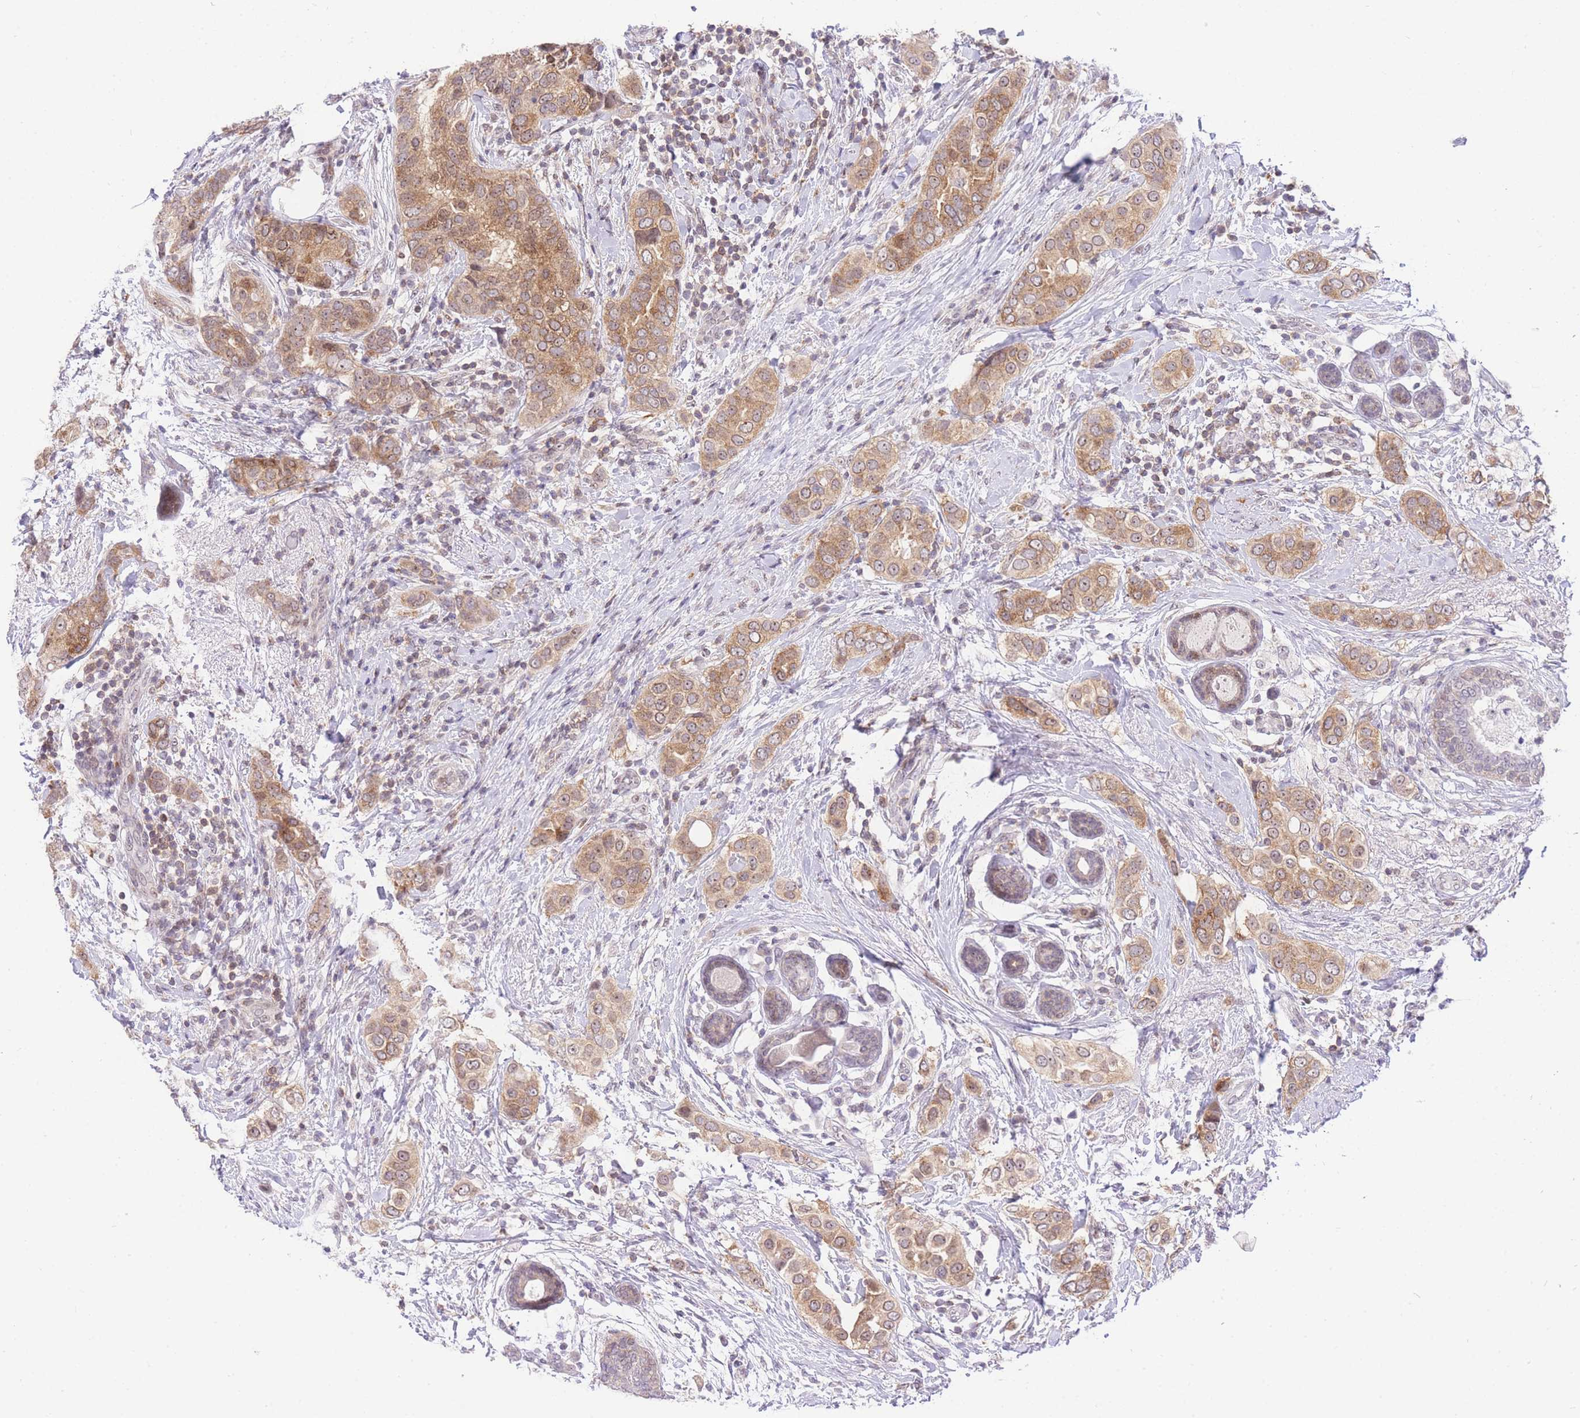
{"staining": {"intensity": "moderate", "quantity": ">75%", "location": "cytoplasmic/membranous"}, "tissue": "breast cancer", "cell_type": "Tumor cells", "image_type": "cancer", "snomed": [{"axis": "morphology", "description": "Lobular carcinoma"}, {"axis": "topography", "description": "Breast"}], "caption": "Breast lobular carcinoma stained with DAB immunohistochemistry (IHC) reveals medium levels of moderate cytoplasmic/membranous positivity in approximately >75% of tumor cells.", "gene": "STK39", "patient": {"sex": "female", "age": 51}}